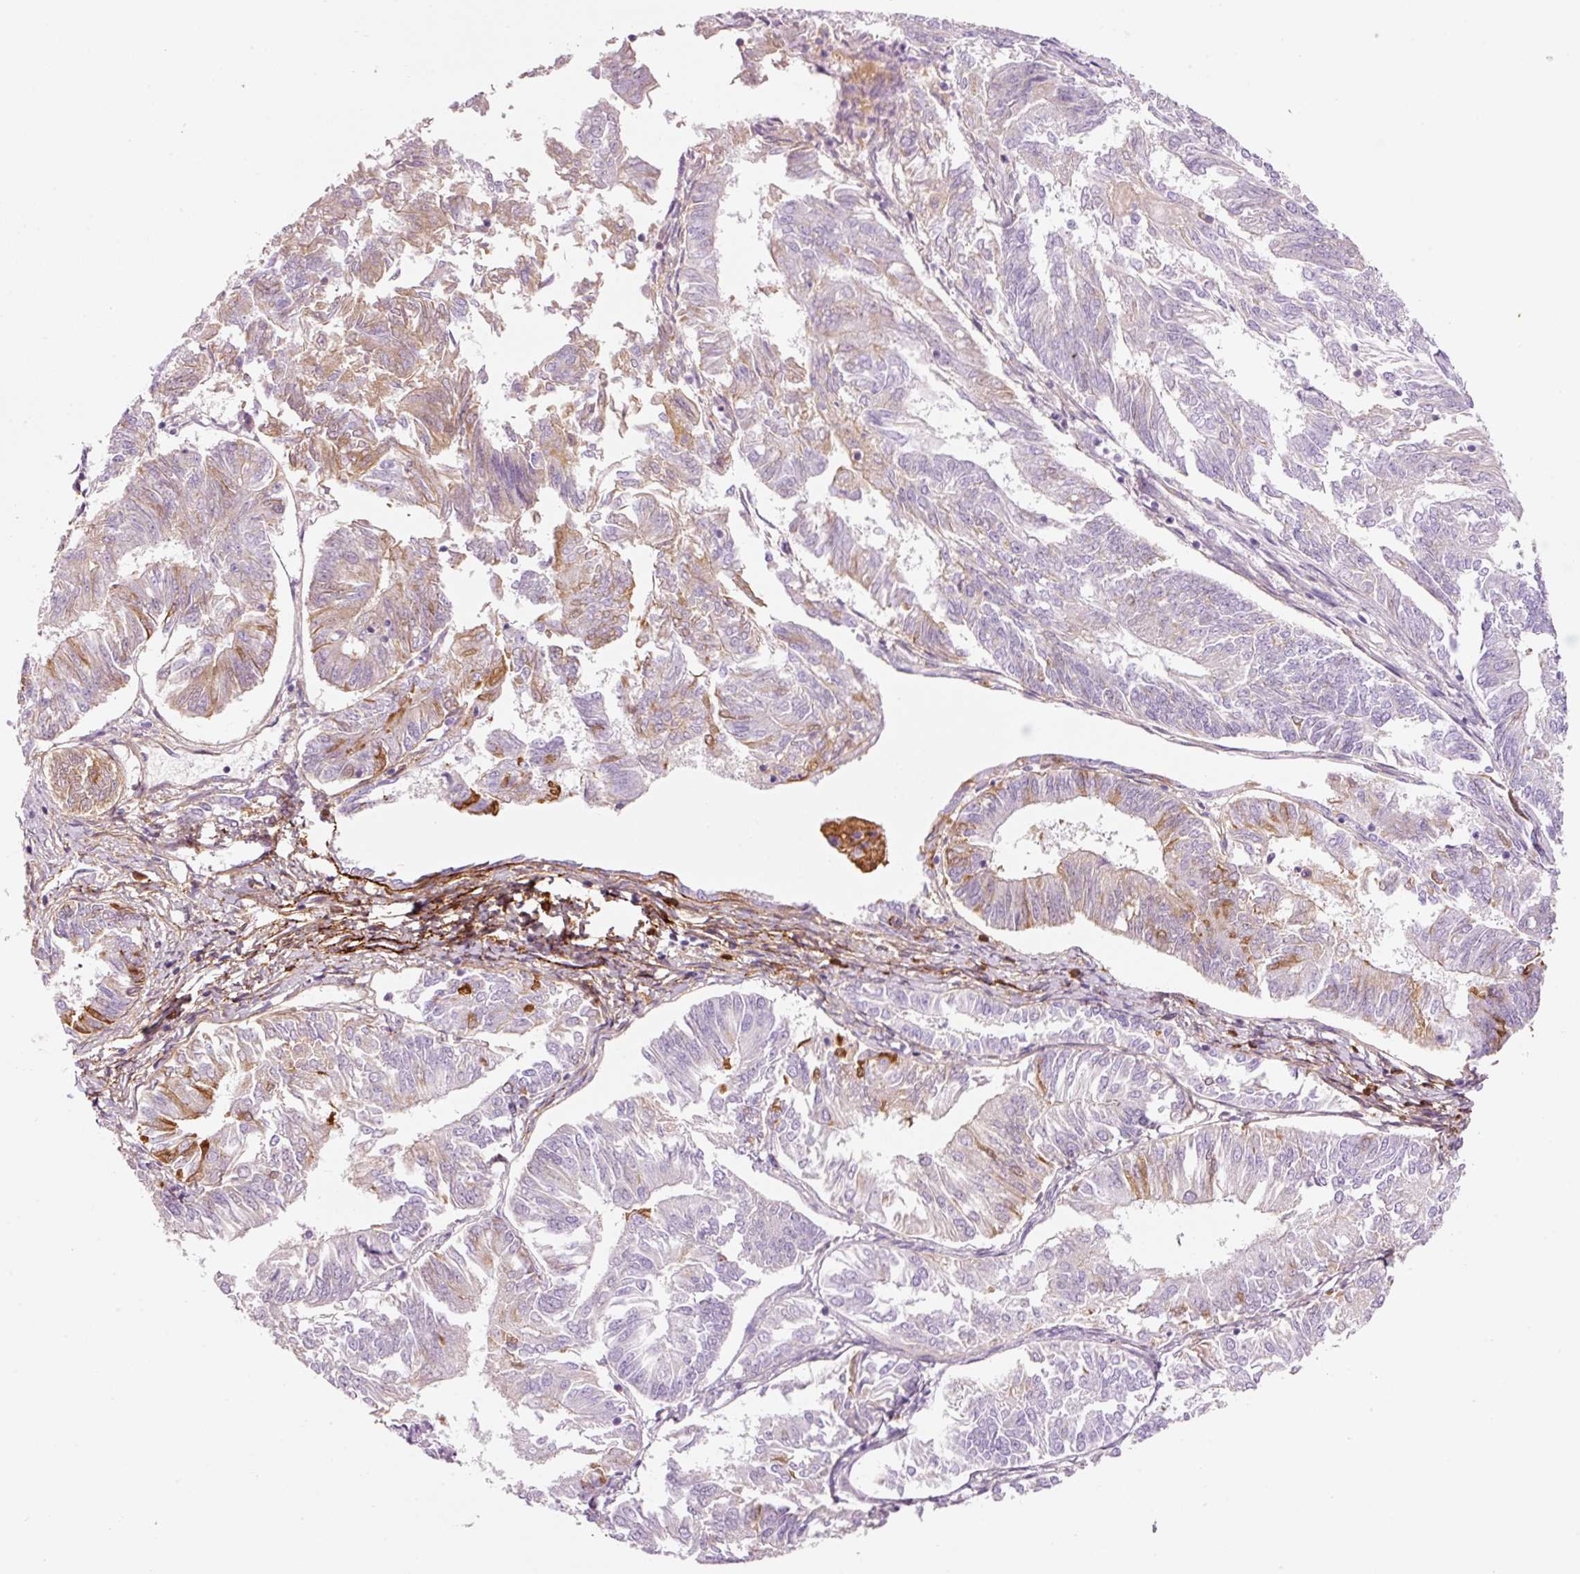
{"staining": {"intensity": "weak", "quantity": "<25%", "location": "cytoplasmic/membranous"}, "tissue": "endometrial cancer", "cell_type": "Tumor cells", "image_type": "cancer", "snomed": [{"axis": "morphology", "description": "Adenocarcinoma, NOS"}, {"axis": "topography", "description": "Endometrium"}], "caption": "Tumor cells show no significant protein positivity in endometrial adenocarcinoma.", "gene": "MFAP4", "patient": {"sex": "female", "age": 58}}